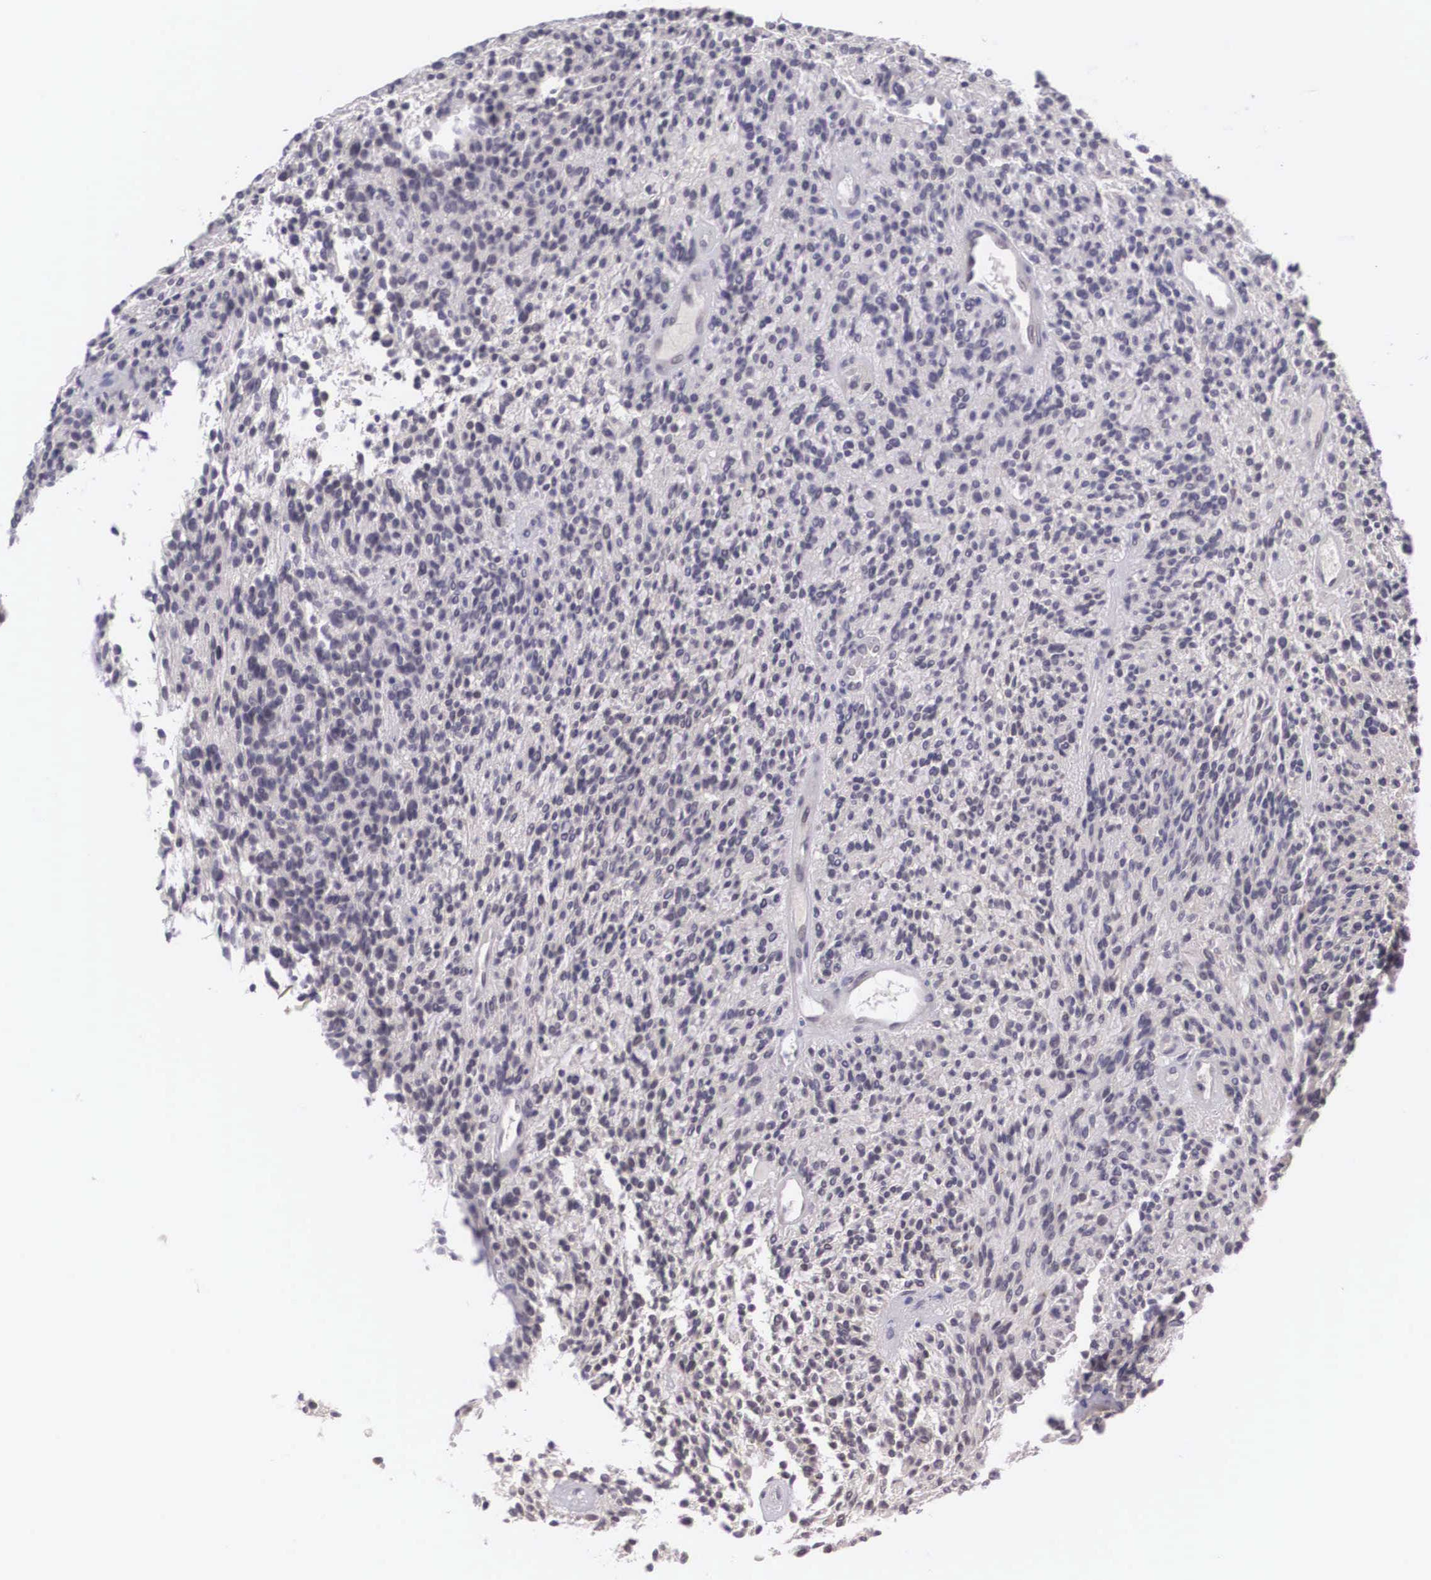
{"staining": {"intensity": "negative", "quantity": "none", "location": "none"}, "tissue": "glioma", "cell_type": "Tumor cells", "image_type": "cancer", "snomed": [{"axis": "morphology", "description": "Glioma, malignant, High grade"}, {"axis": "topography", "description": "Brain"}], "caption": "An immunohistochemistry image of malignant high-grade glioma is shown. There is no staining in tumor cells of malignant high-grade glioma.", "gene": "NINL", "patient": {"sex": "female", "age": 13}}